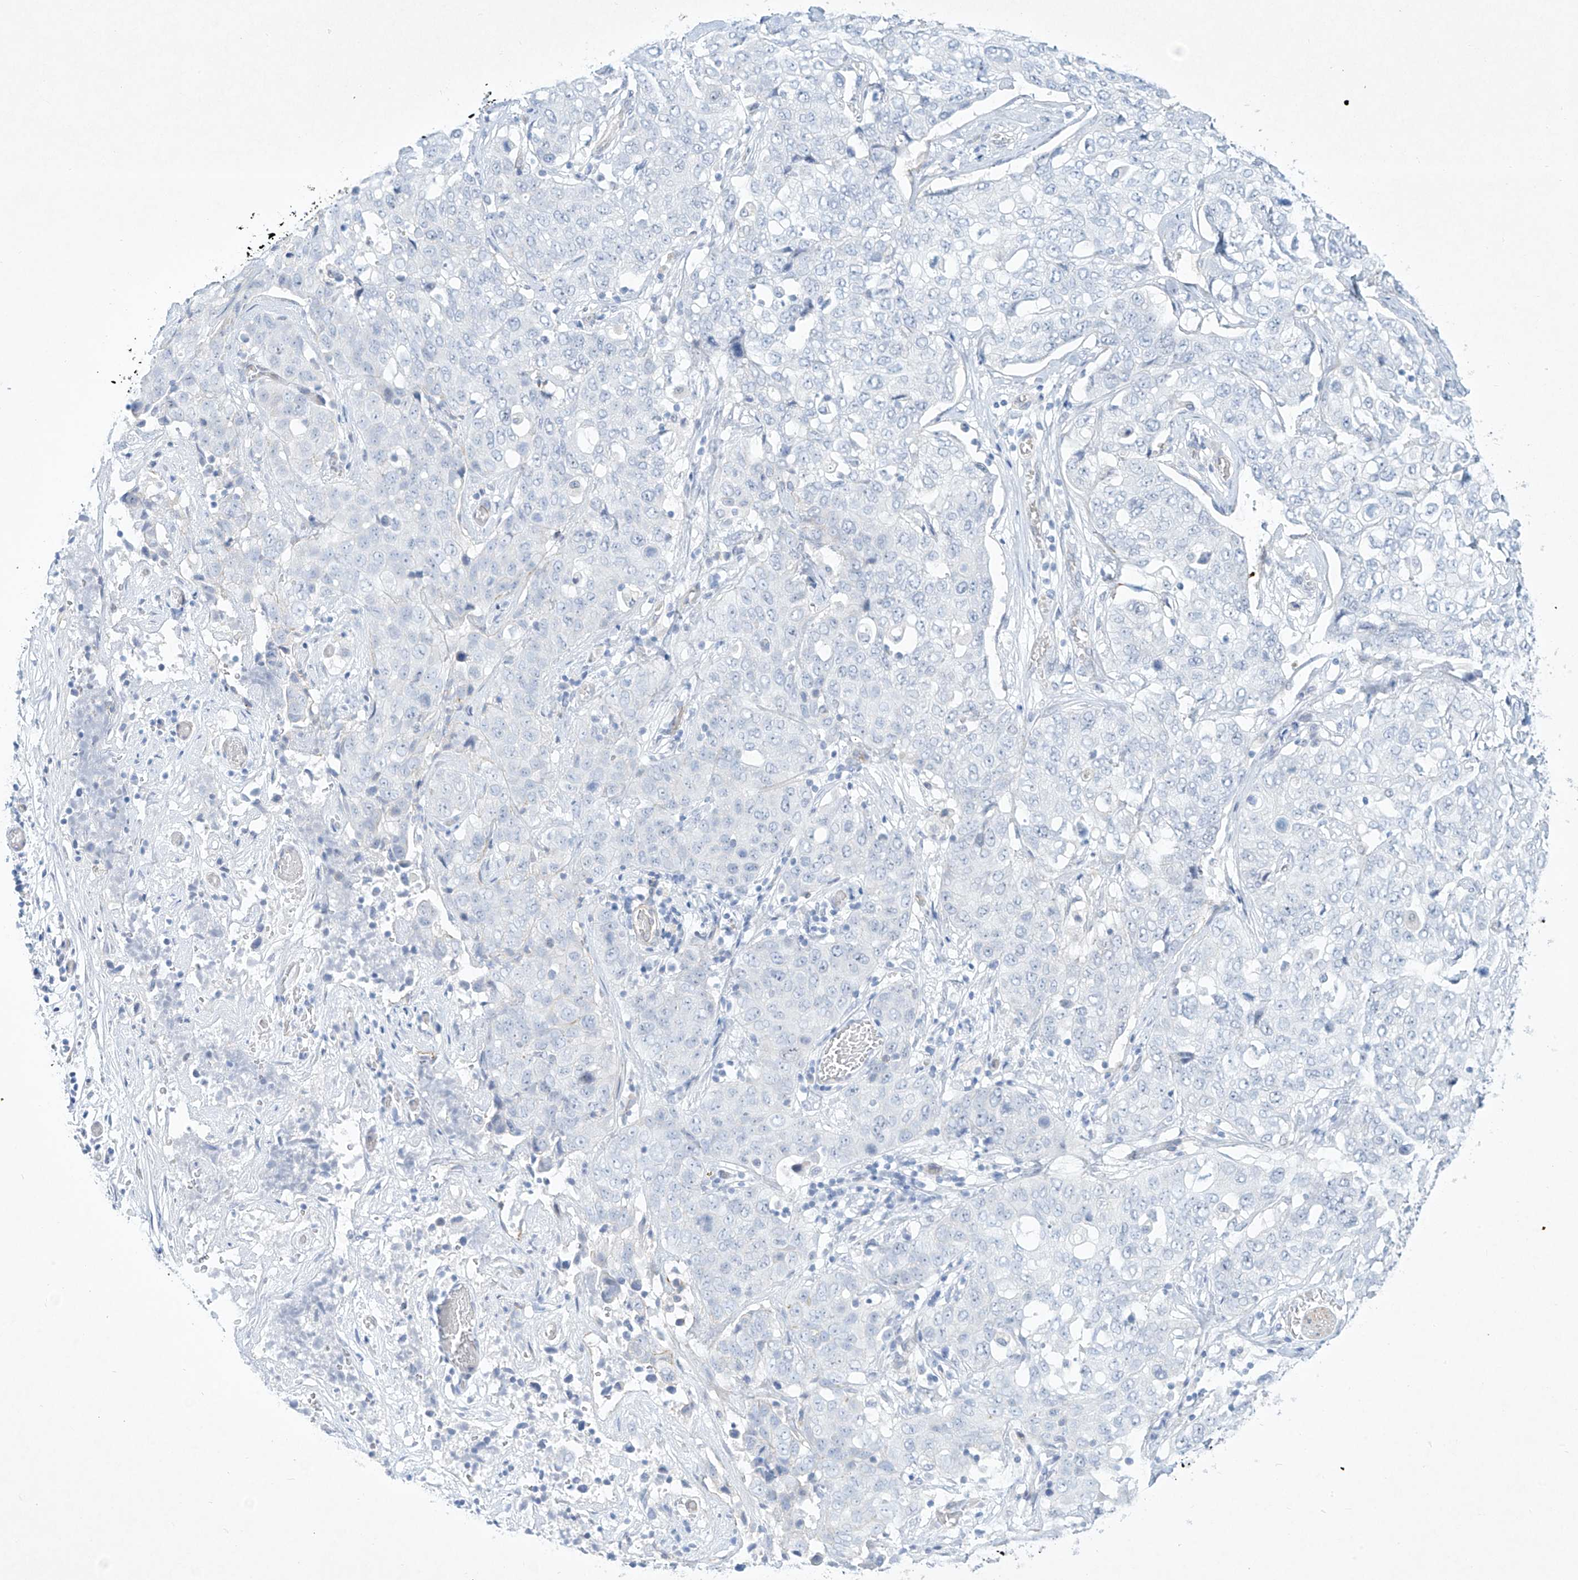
{"staining": {"intensity": "negative", "quantity": "none", "location": "none"}, "tissue": "stomach cancer", "cell_type": "Tumor cells", "image_type": "cancer", "snomed": [{"axis": "morphology", "description": "Normal tissue, NOS"}, {"axis": "morphology", "description": "Adenocarcinoma, NOS"}, {"axis": "topography", "description": "Lymph node"}, {"axis": "topography", "description": "Stomach"}], "caption": "Stomach cancer was stained to show a protein in brown. There is no significant staining in tumor cells.", "gene": "REEP2", "patient": {"sex": "male", "age": 48}}